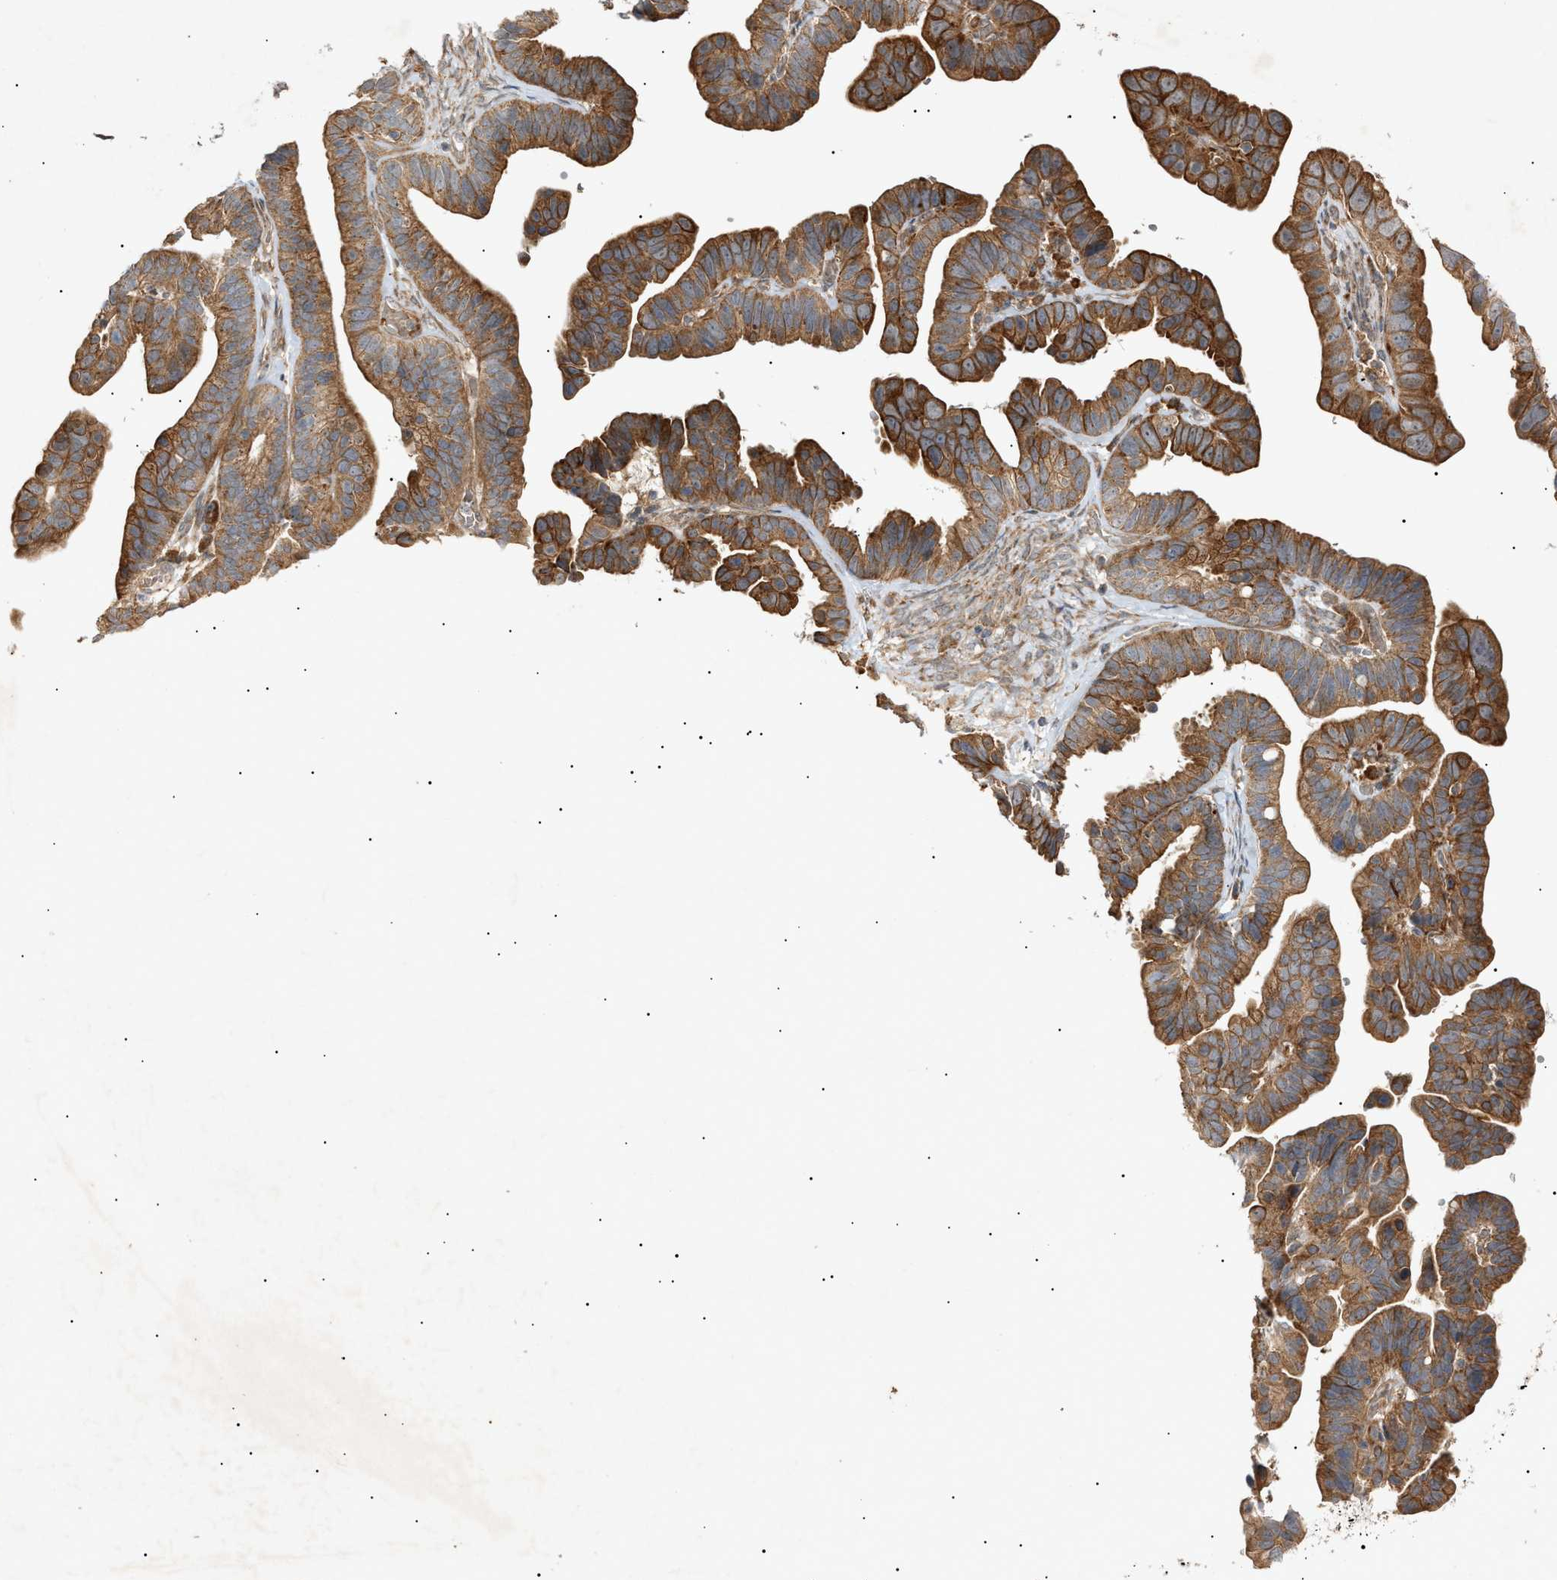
{"staining": {"intensity": "strong", "quantity": ">75%", "location": "cytoplasmic/membranous"}, "tissue": "ovarian cancer", "cell_type": "Tumor cells", "image_type": "cancer", "snomed": [{"axis": "morphology", "description": "Cystadenocarcinoma, serous, NOS"}, {"axis": "topography", "description": "Ovary"}], "caption": "DAB immunohistochemical staining of human ovarian serous cystadenocarcinoma demonstrates strong cytoplasmic/membranous protein staining in approximately >75% of tumor cells.", "gene": "MTCH1", "patient": {"sex": "female", "age": 56}}